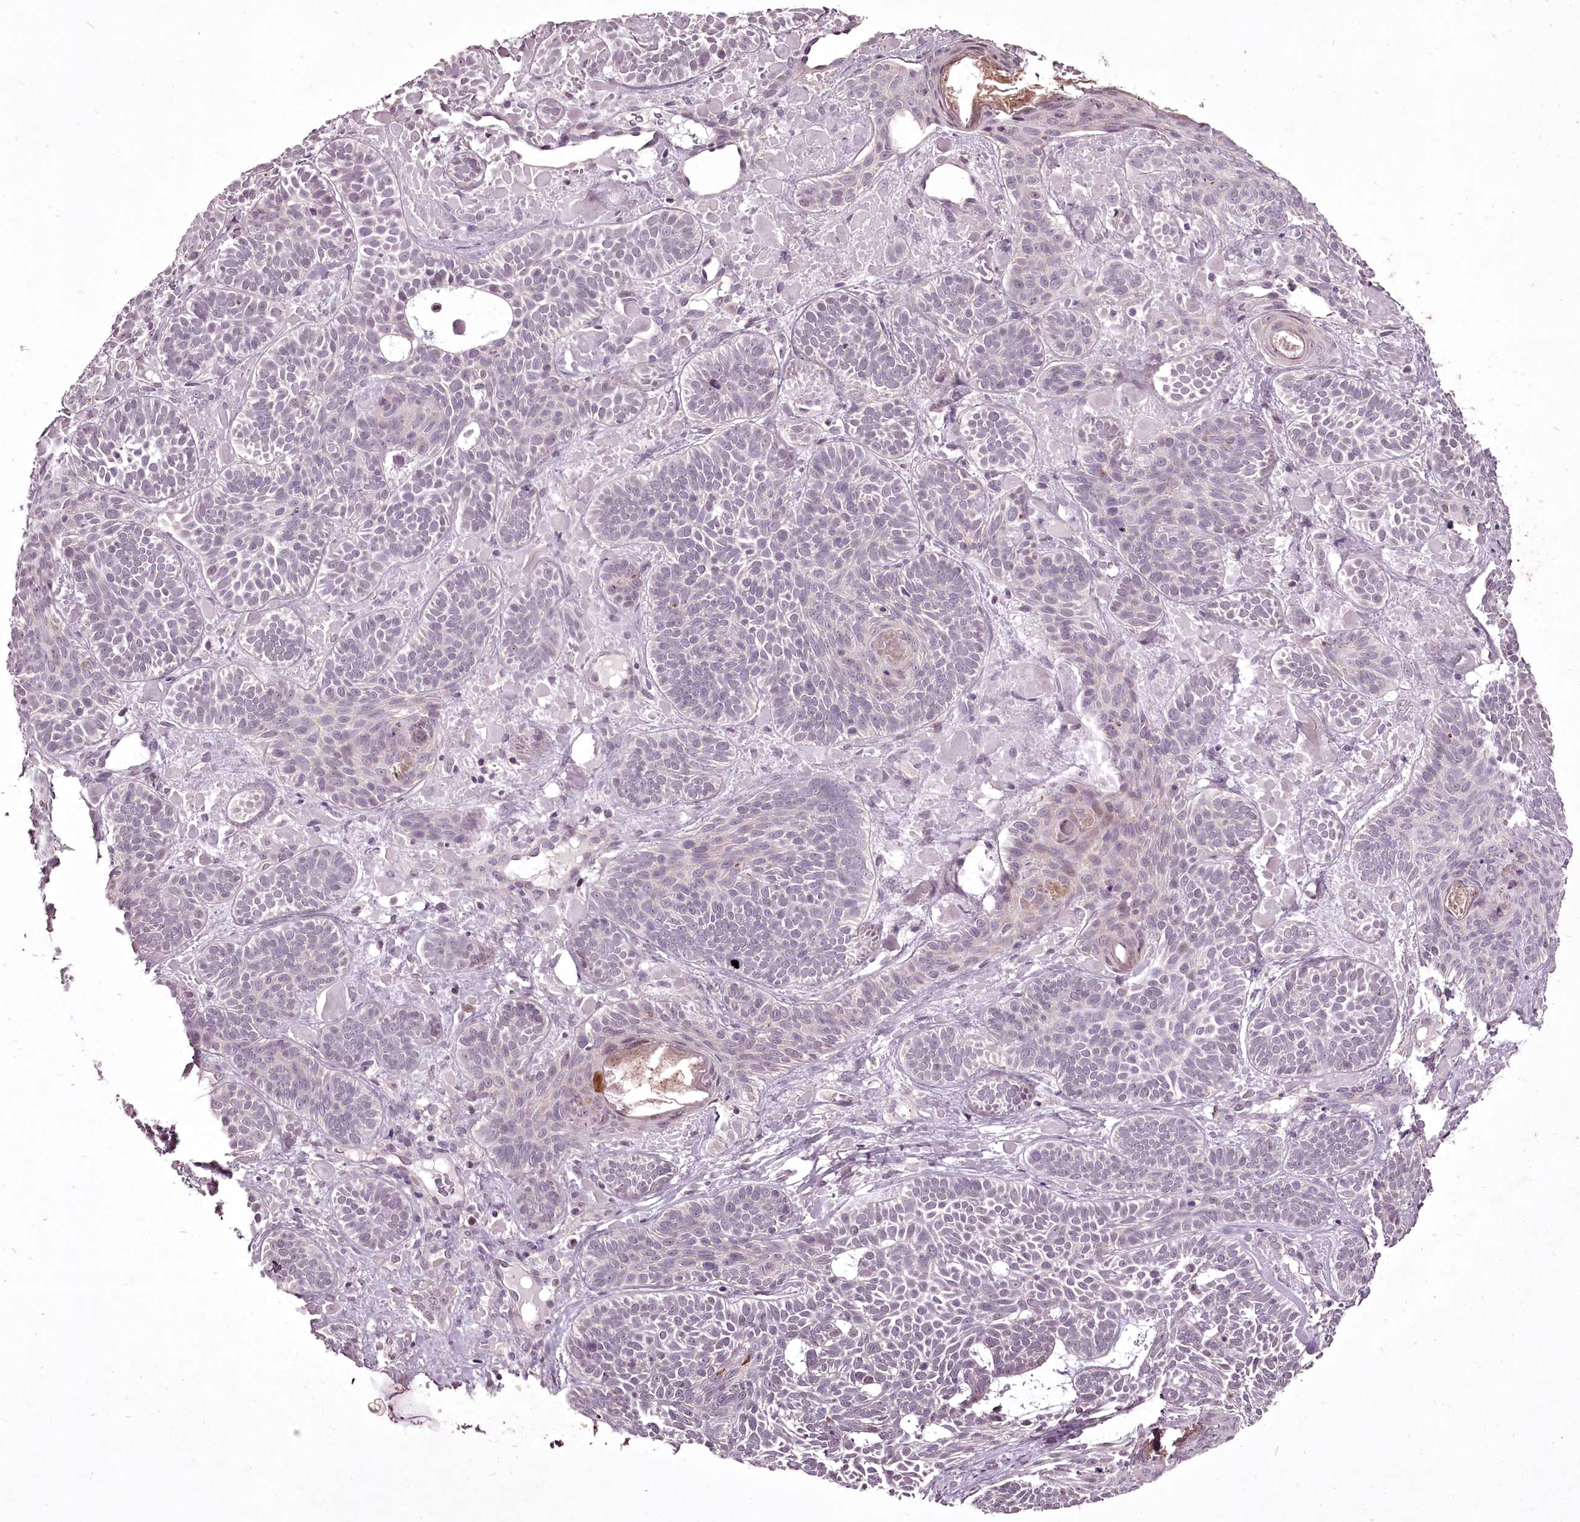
{"staining": {"intensity": "negative", "quantity": "none", "location": "none"}, "tissue": "skin cancer", "cell_type": "Tumor cells", "image_type": "cancer", "snomed": [{"axis": "morphology", "description": "Basal cell carcinoma"}, {"axis": "topography", "description": "Skin"}], "caption": "This is a micrograph of immunohistochemistry staining of skin basal cell carcinoma, which shows no staining in tumor cells.", "gene": "ADRA1D", "patient": {"sex": "male", "age": 85}}